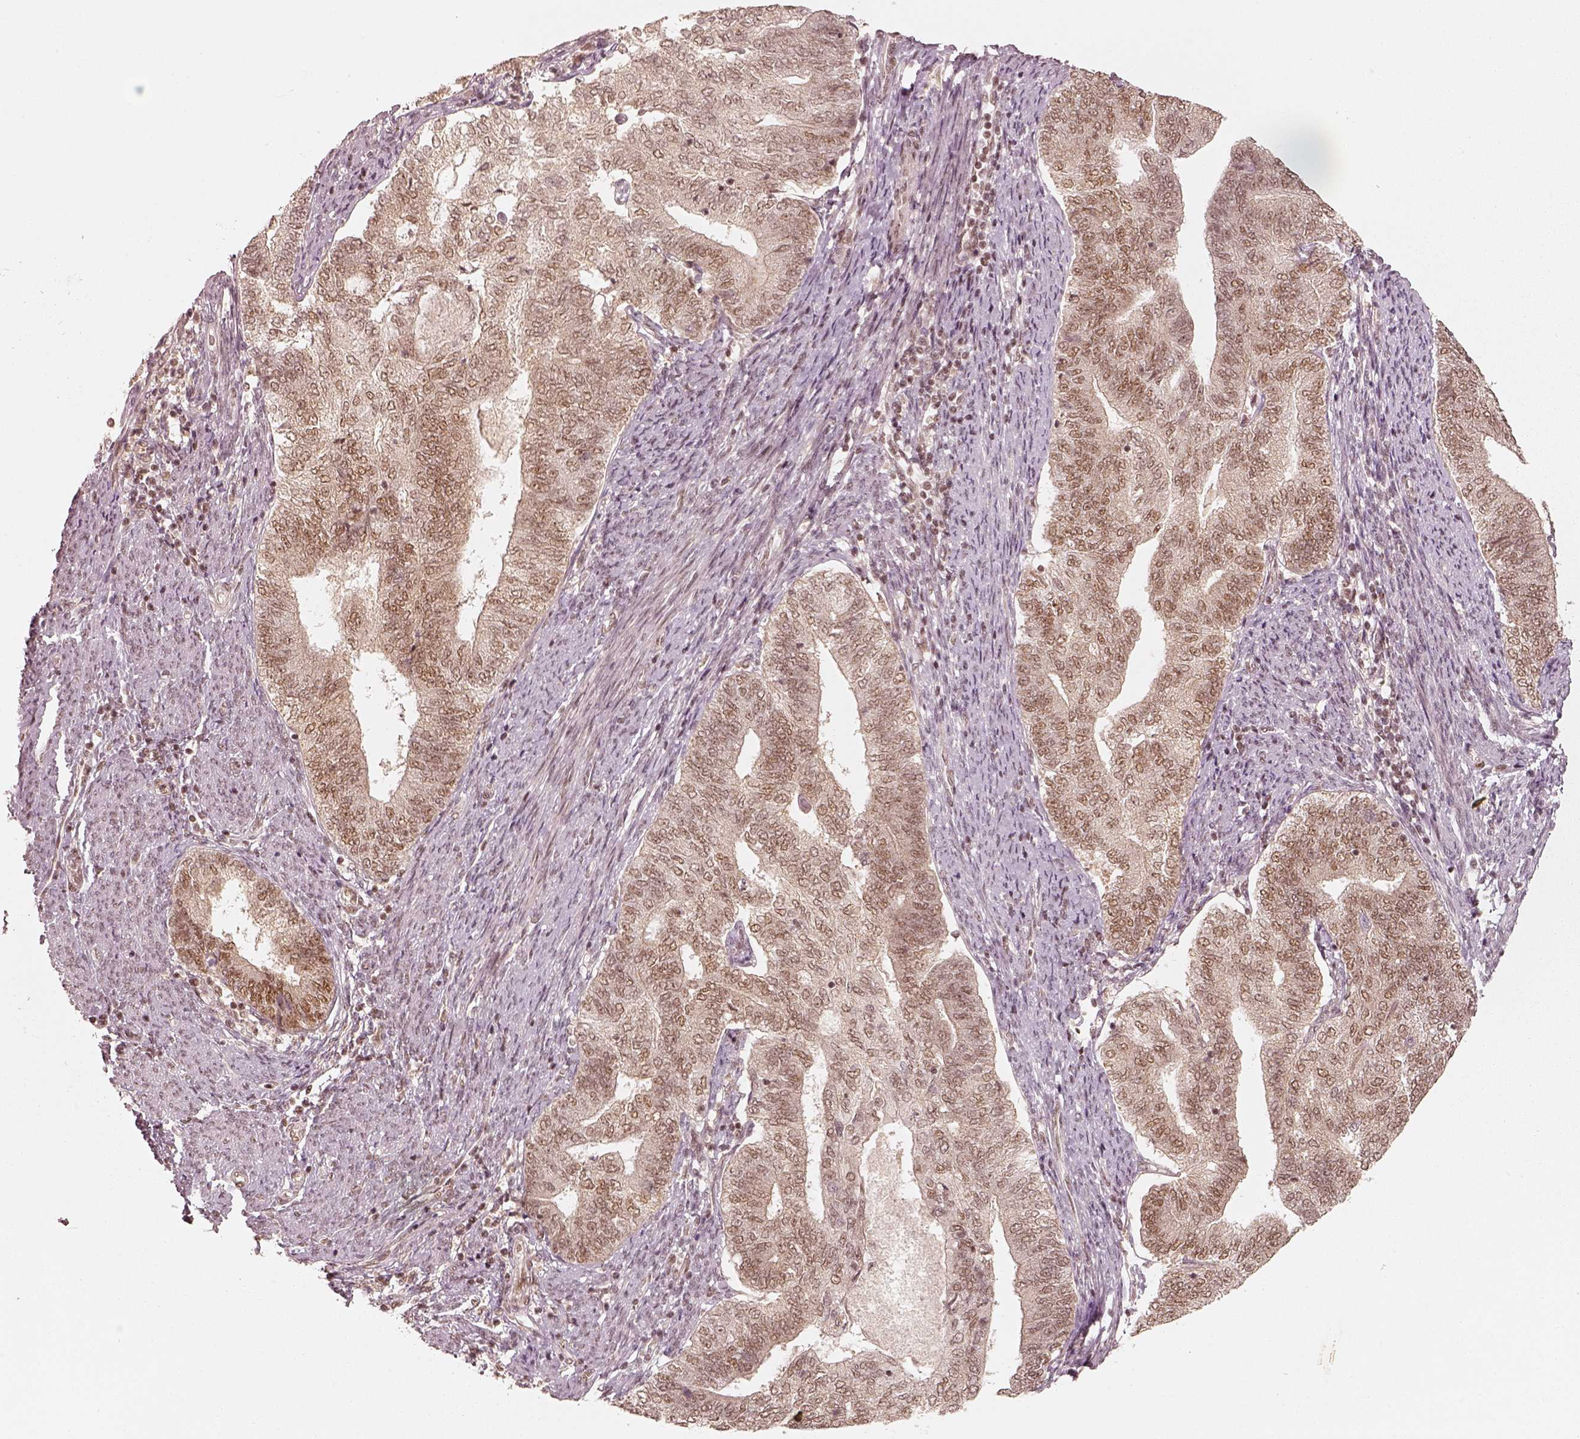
{"staining": {"intensity": "weak", "quantity": ">75%", "location": "nuclear"}, "tissue": "endometrial cancer", "cell_type": "Tumor cells", "image_type": "cancer", "snomed": [{"axis": "morphology", "description": "Adenocarcinoma, NOS"}, {"axis": "topography", "description": "Endometrium"}], "caption": "Weak nuclear staining for a protein is seen in approximately >75% of tumor cells of endometrial cancer (adenocarcinoma) using immunohistochemistry.", "gene": "GMEB2", "patient": {"sex": "female", "age": 65}}